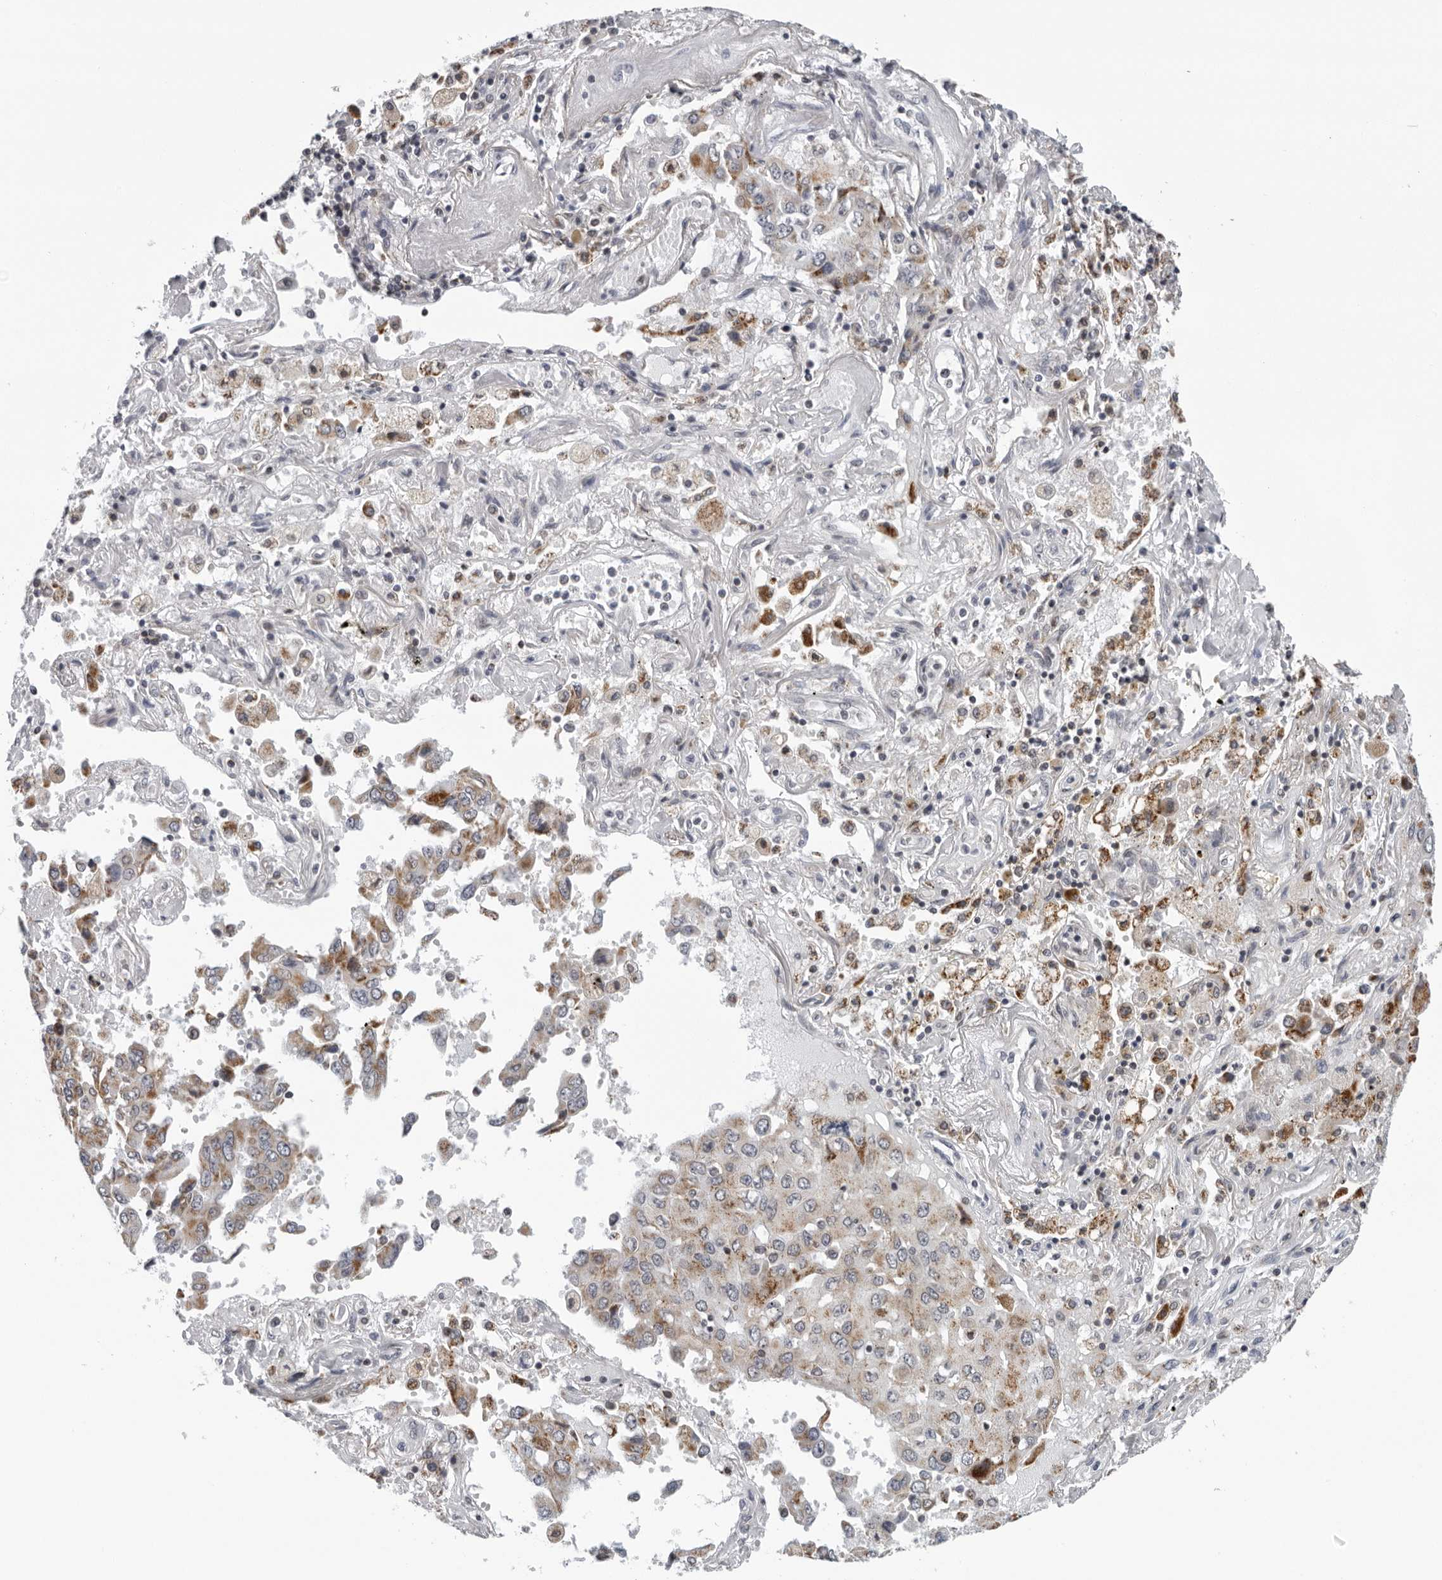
{"staining": {"intensity": "moderate", "quantity": ">75%", "location": "cytoplasmic/membranous"}, "tissue": "lung cancer", "cell_type": "Tumor cells", "image_type": "cancer", "snomed": [{"axis": "morphology", "description": "Adenocarcinoma, NOS"}, {"axis": "topography", "description": "Lung"}], "caption": "Lung adenocarcinoma stained with immunohistochemistry demonstrates moderate cytoplasmic/membranous staining in approximately >75% of tumor cells.", "gene": "CPT2", "patient": {"sex": "female", "age": 65}}